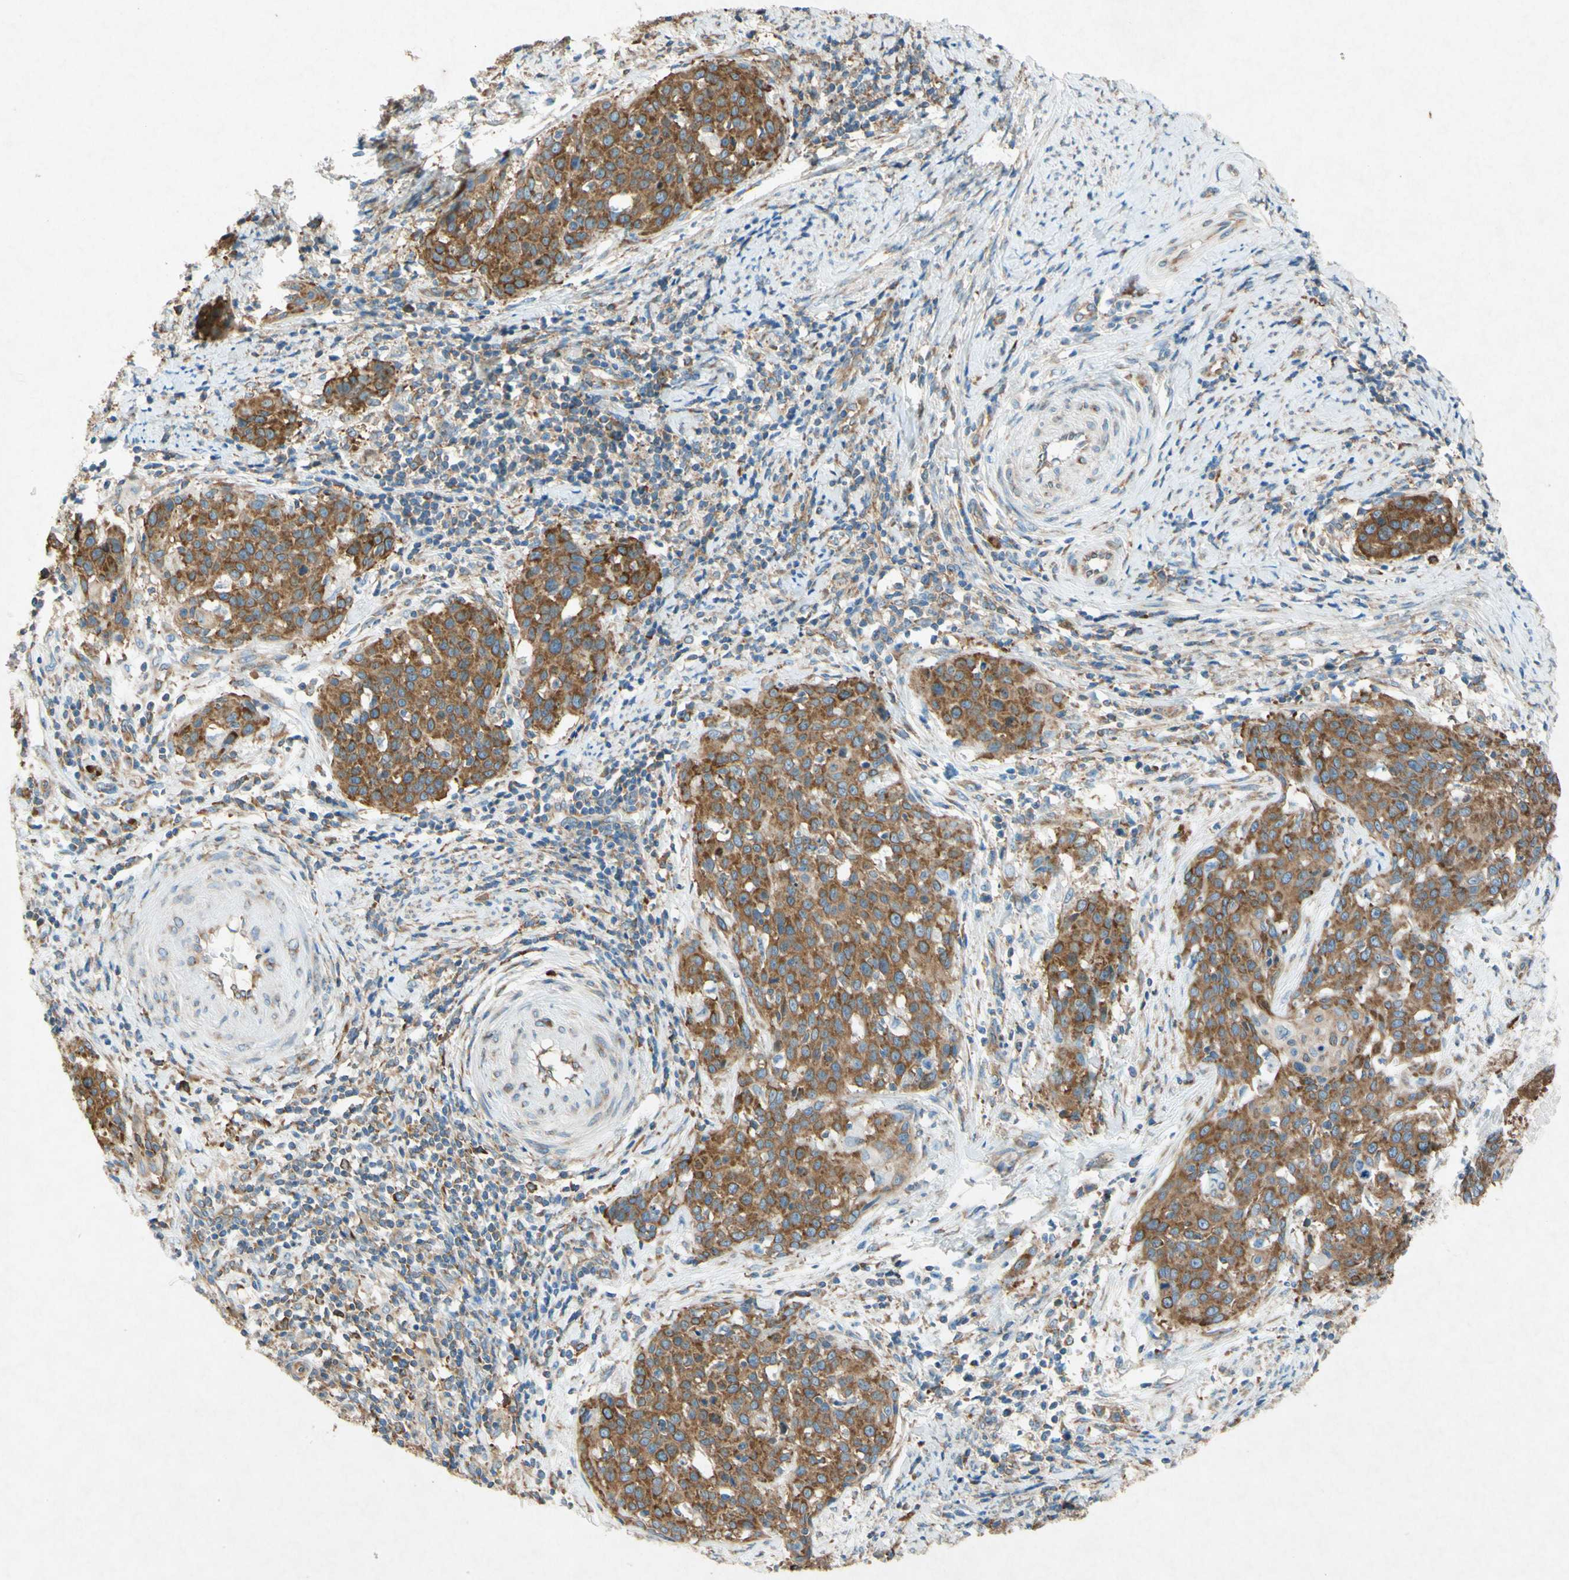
{"staining": {"intensity": "moderate", "quantity": ">75%", "location": "cytoplasmic/membranous"}, "tissue": "cervical cancer", "cell_type": "Tumor cells", "image_type": "cancer", "snomed": [{"axis": "morphology", "description": "Squamous cell carcinoma, NOS"}, {"axis": "topography", "description": "Cervix"}], "caption": "The photomicrograph exhibits a brown stain indicating the presence of a protein in the cytoplasmic/membranous of tumor cells in squamous cell carcinoma (cervical).", "gene": "PABPC1", "patient": {"sex": "female", "age": 38}}